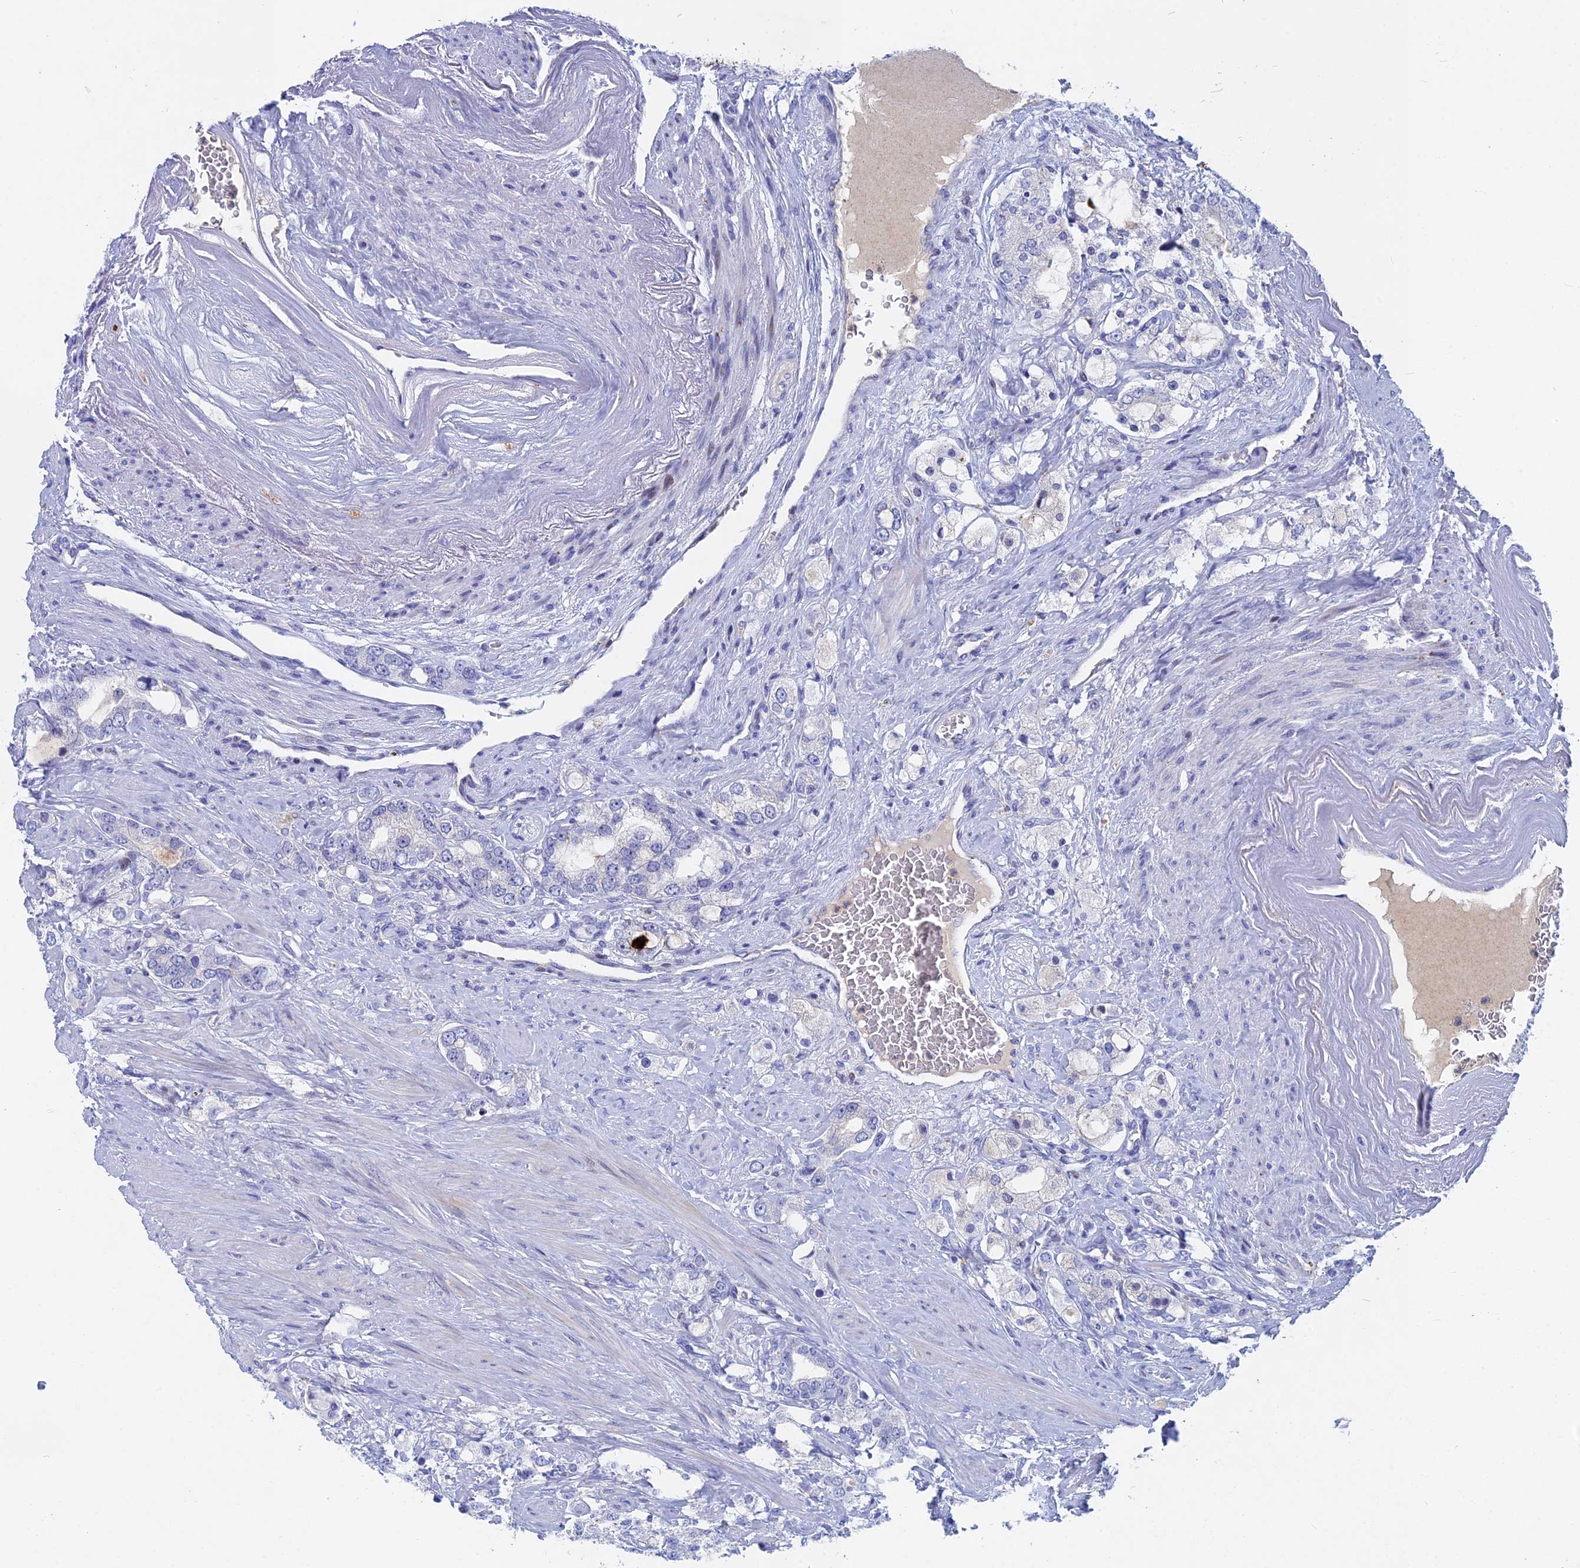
{"staining": {"intensity": "negative", "quantity": "none", "location": "none"}, "tissue": "prostate cancer", "cell_type": "Tumor cells", "image_type": "cancer", "snomed": [{"axis": "morphology", "description": "Adenocarcinoma, High grade"}, {"axis": "topography", "description": "Prostate"}], "caption": "There is no significant positivity in tumor cells of prostate cancer (adenocarcinoma (high-grade)).", "gene": "ACP7", "patient": {"sex": "male", "age": 64}}